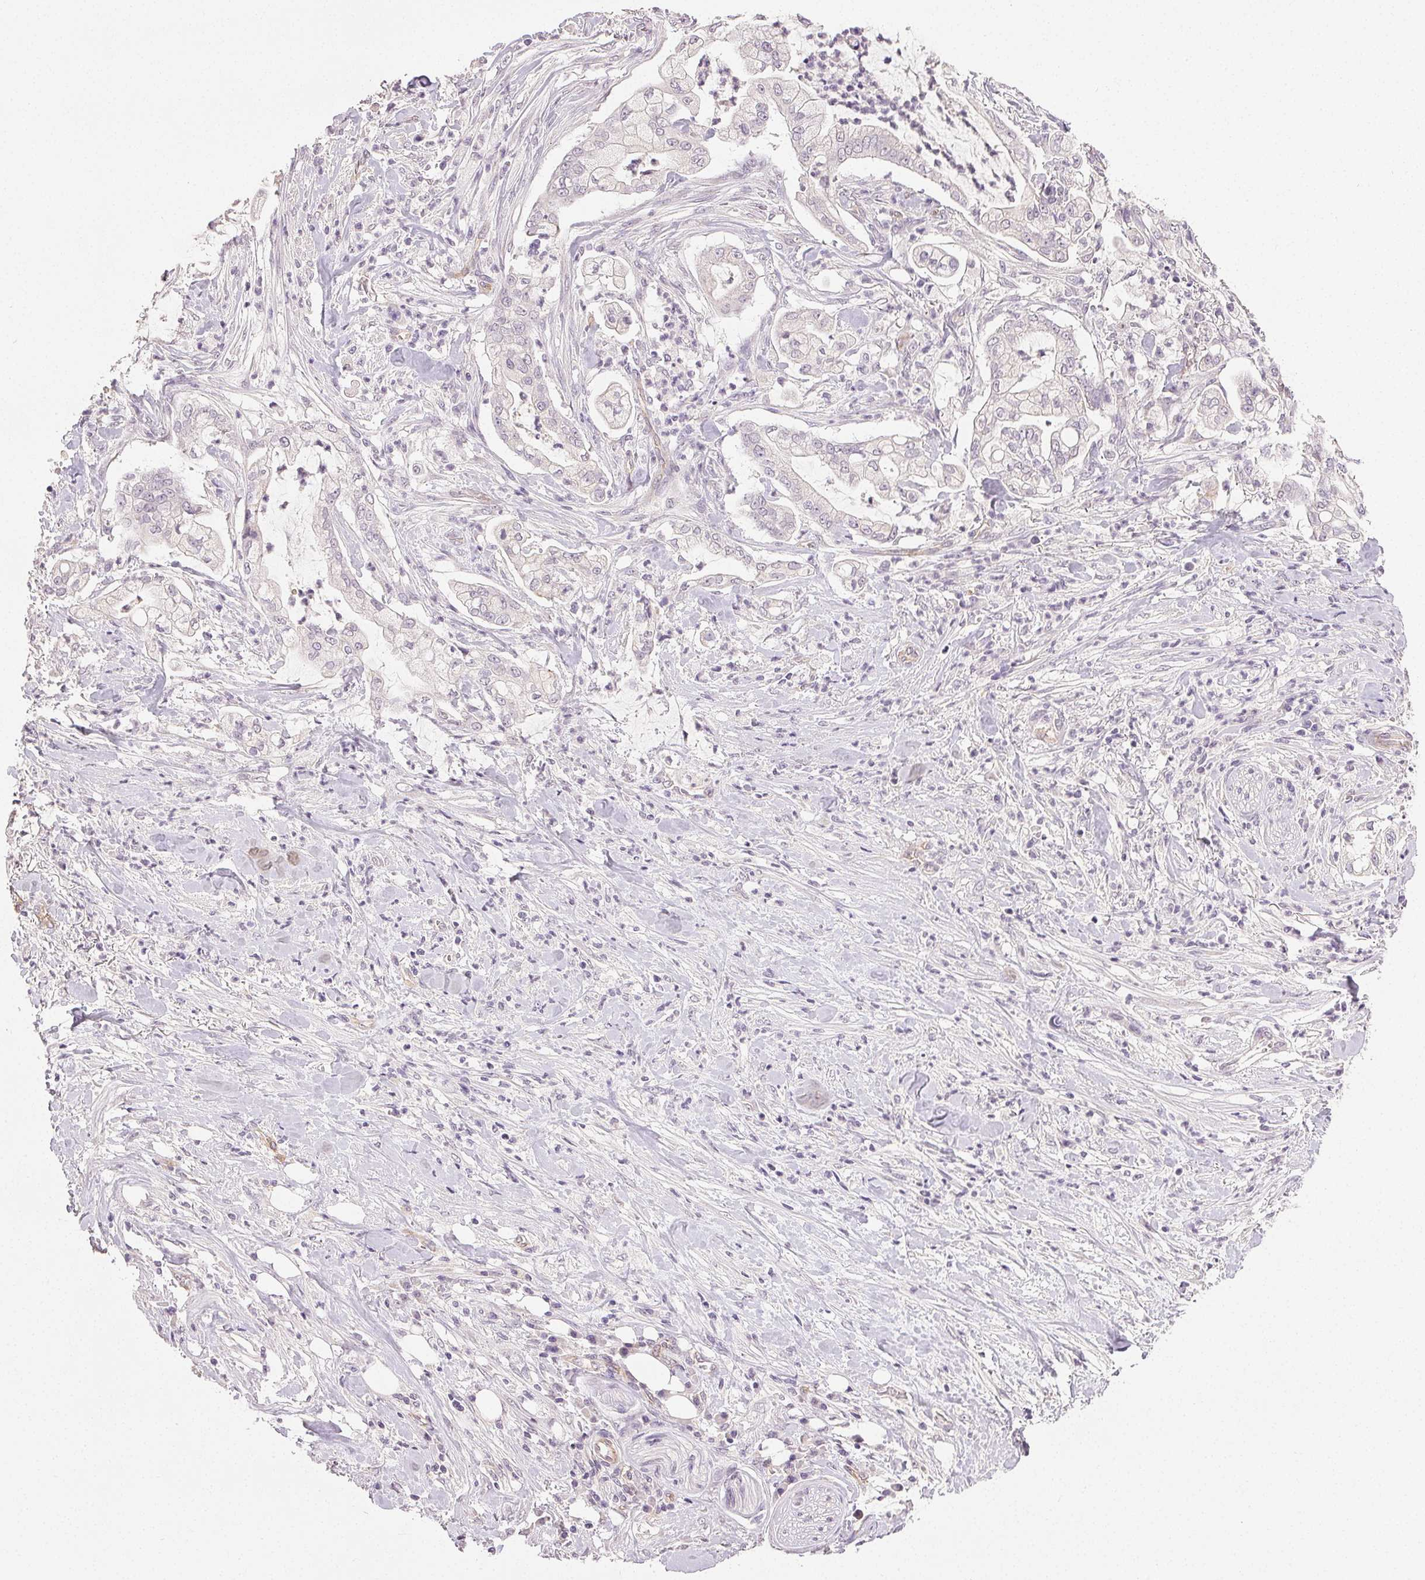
{"staining": {"intensity": "negative", "quantity": "none", "location": "none"}, "tissue": "pancreatic cancer", "cell_type": "Tumor cells", "image_type": "cancer", "snomed": [{"axis": "morphology", "description": "Adenocarcinoma, NOS"}, {"axis": "topography", "description": "Pancreas"}], "caption": "This is an IHC micrograph of adenocarcinoma (pancreatic). There is no staining in tumor cells.", "gene": "PLCB1", "patient": {"sex": "female", "age": 69}}